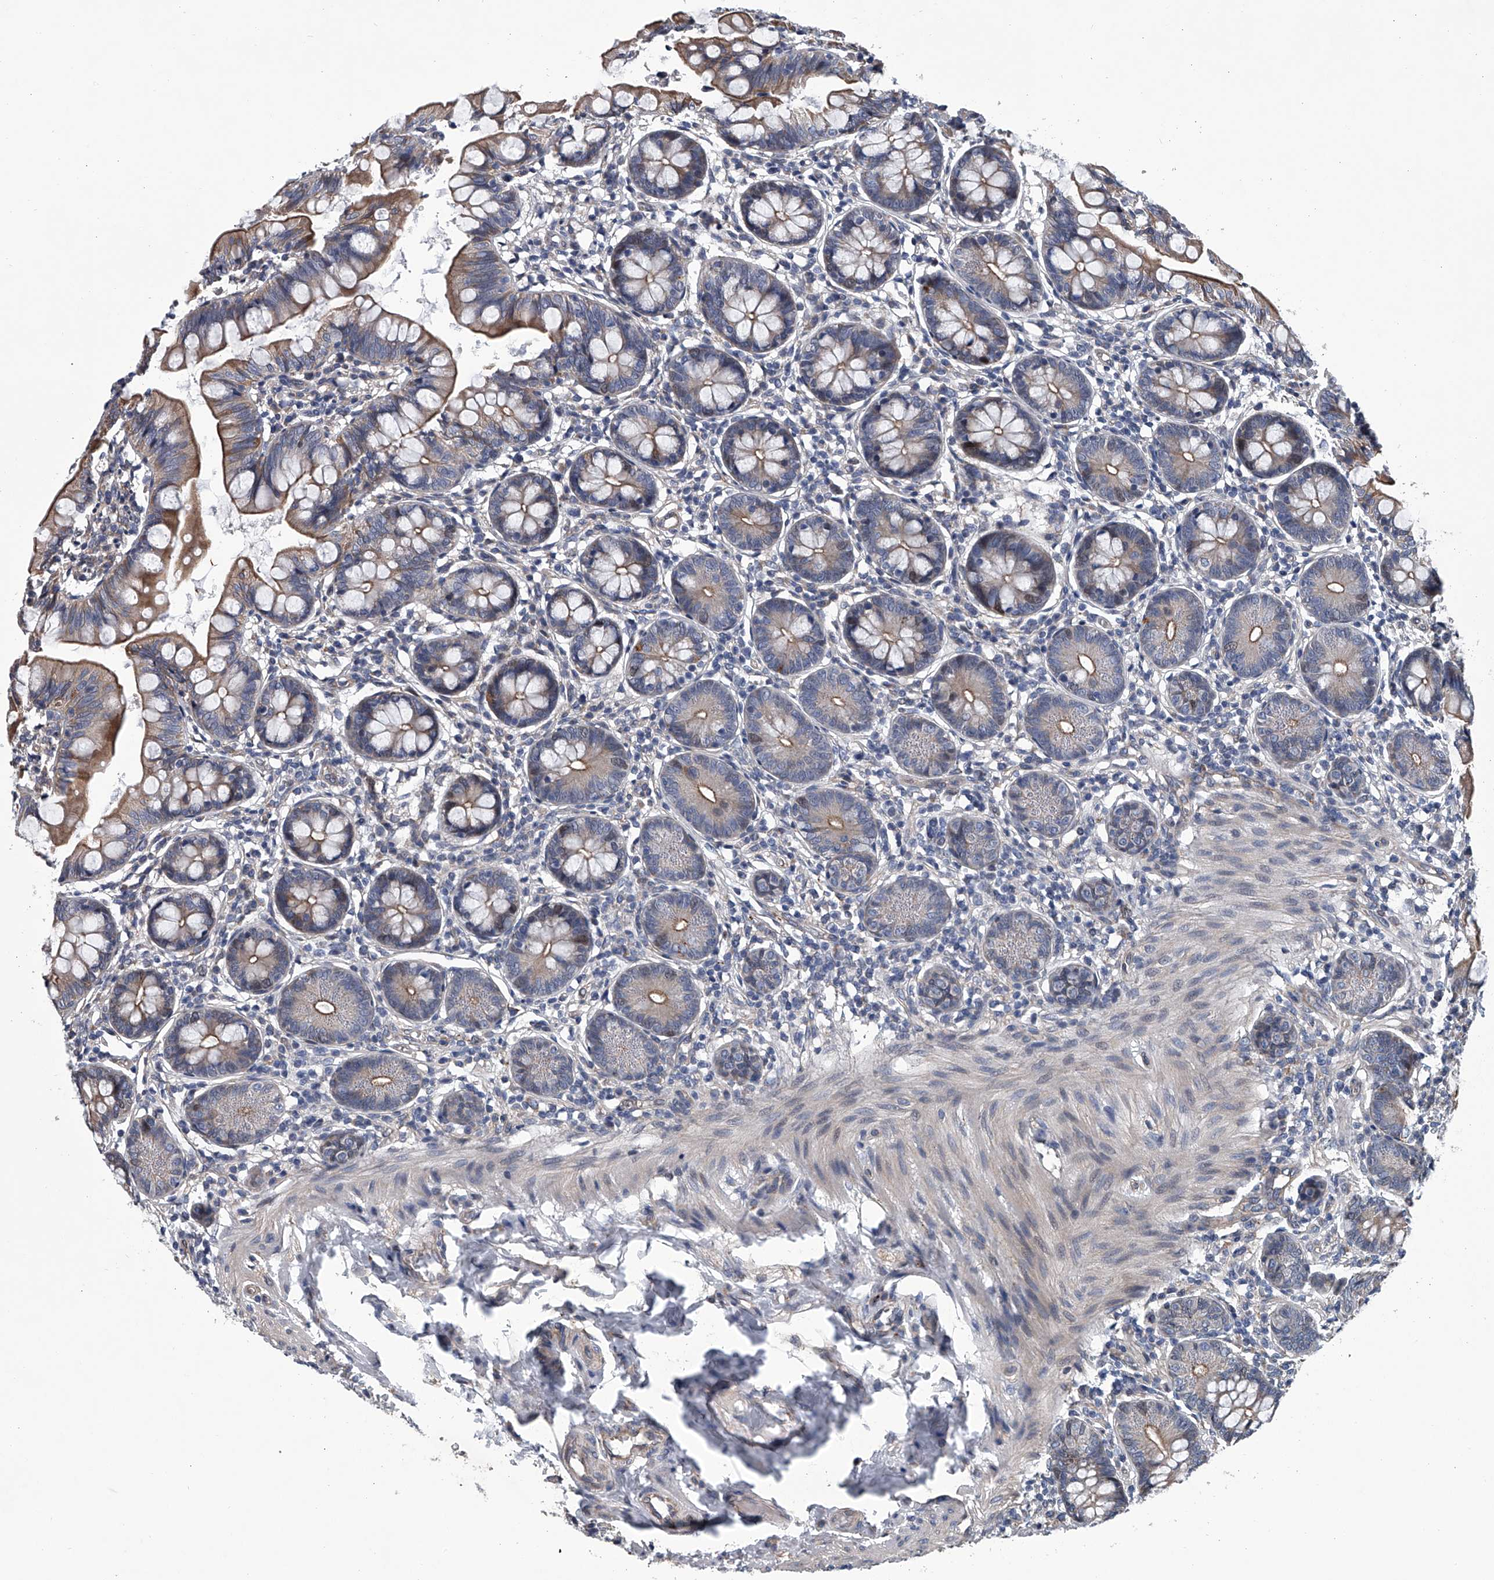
{"staining": {"intensity": "moderate", "quantity": "25%-75%", "location": "cytoplasmic/membranous"}, "tissue": "small intestine", "cell_type": "Glandular cells", "image_type": "normal", "snomed": [{"axis": "morphology", "description": "Normal tissue, NOS"}, {"axis": "topography", "description": "Small intestine"}], "caption": "A brown stain labels moderate cytoplasmic/membranous staining of a protein in glandular cells of unremarkable human small intestine.", "gene": "ABCG1", "patient": {"sex": "male", "age": 7}}